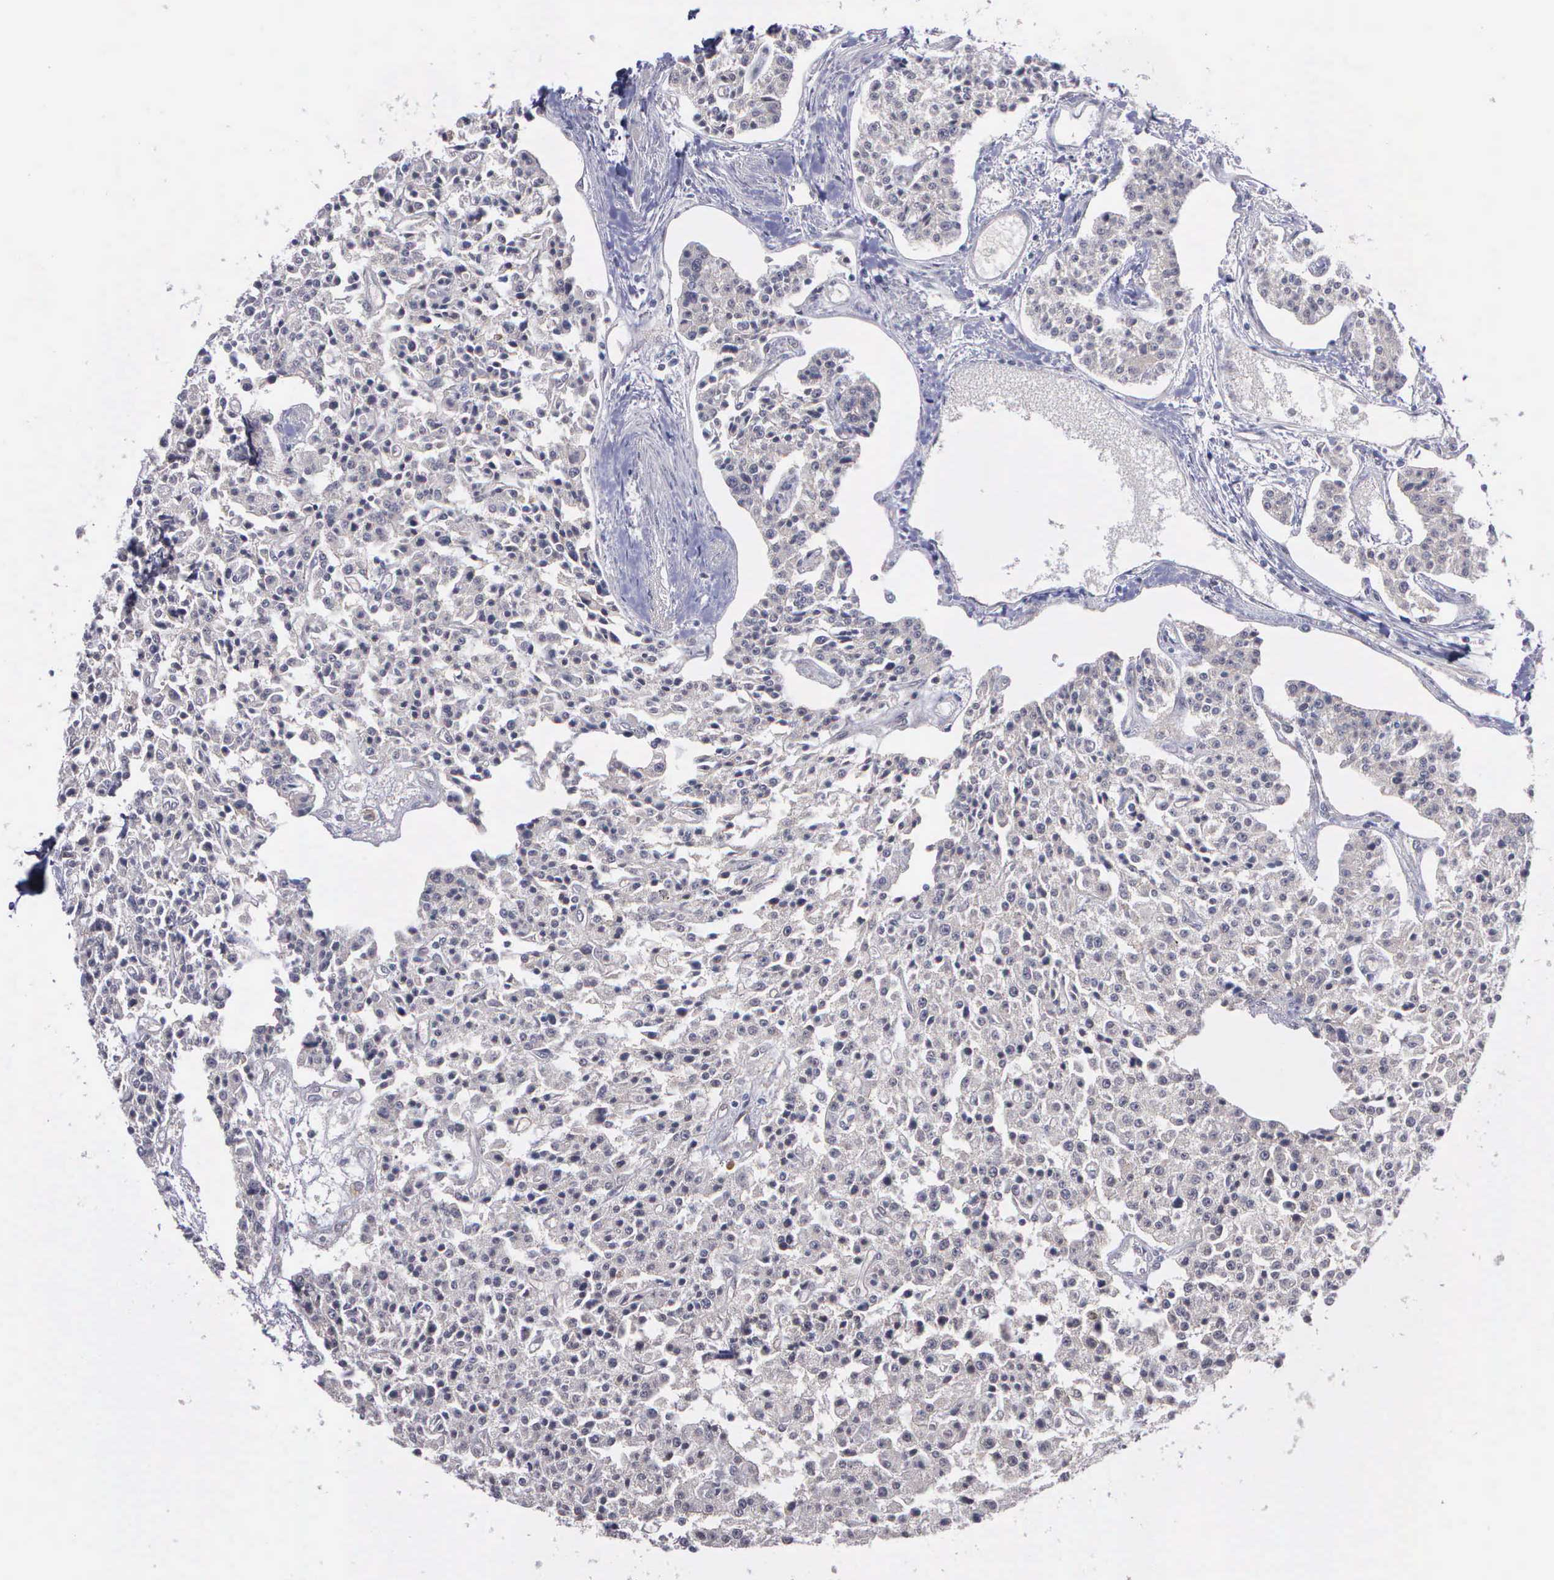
{"staining": {"intensity": "negative", "quantity": "none", "location": "none"}, "tissue": "carcinoid", "cell_type": "Tumor cells", "image_type": "cancer", "snomed": [{"axis": "morphology", "description": "Carcinoid, malignant, NOS"}, {"axis": "topography", "description": "Stomach"}], "caption": "High power microscopy micrograph of an immunohistochemistry (IHC) micrograph of carcinoid (malignant), revealing no significant expression in tumor cells.", "gene": "MAP3K9", "patient": {"sex": "female", "age": 76}}